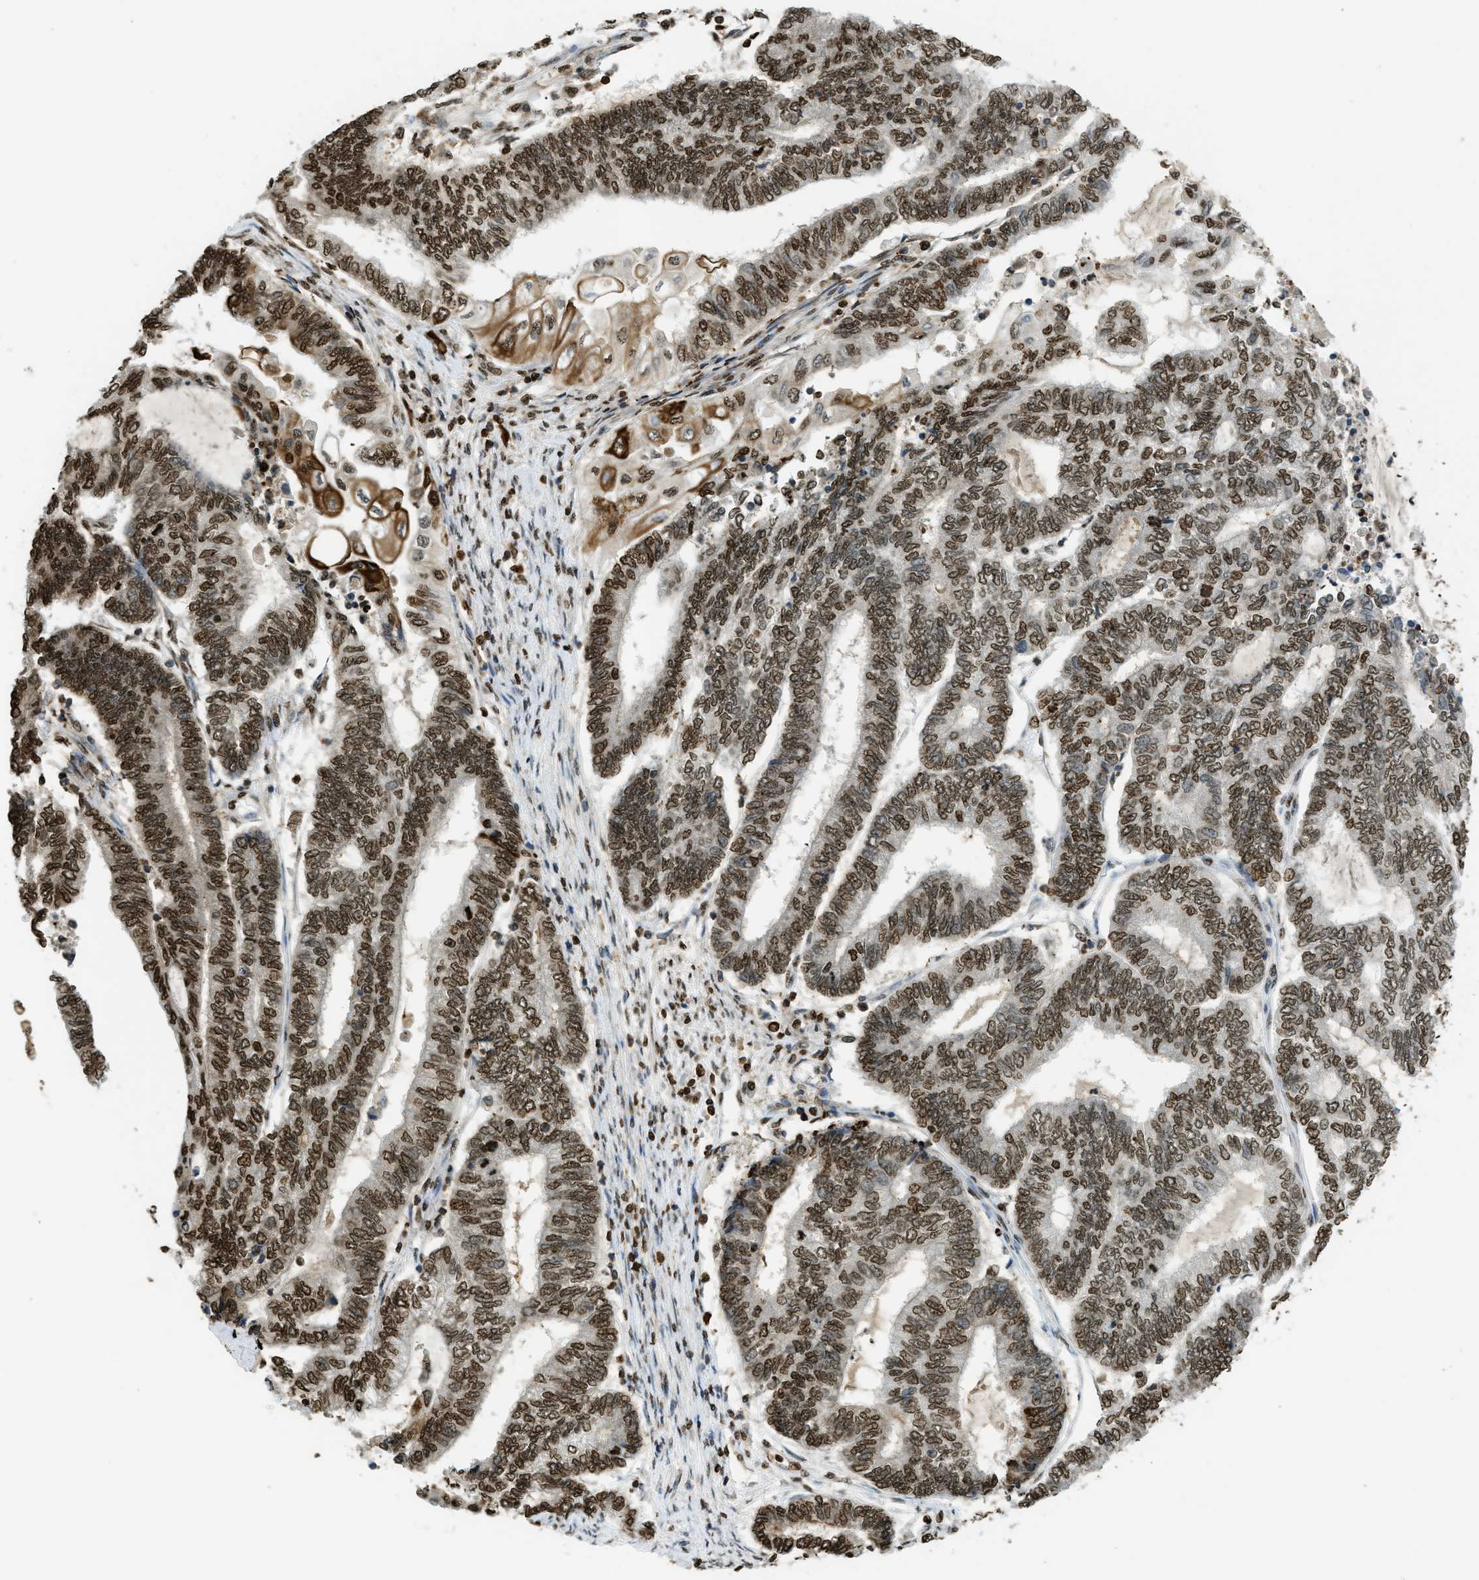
{"staining": {"intensity": "strong", "quantity": ">75%", "location": "nuclear"}, "tissue": "endometrial cancer", "cell_type": "Tumor cells", "image_type": "cancer", "snomed": [{"axis": "morphology", "description": "Adenocarcinoma, NOS"}, {"axis": "topography", "description": "Uterus"}, {"axis": "topography", "description": "Endometrium"}], "caption": "Strong nuclear protein expression is identified in about >75% of tumor cells in endometrial cancer (adenocarcinoma).", "gene": "NR5A2", "patient": {"sex": "female", "age": 70}}